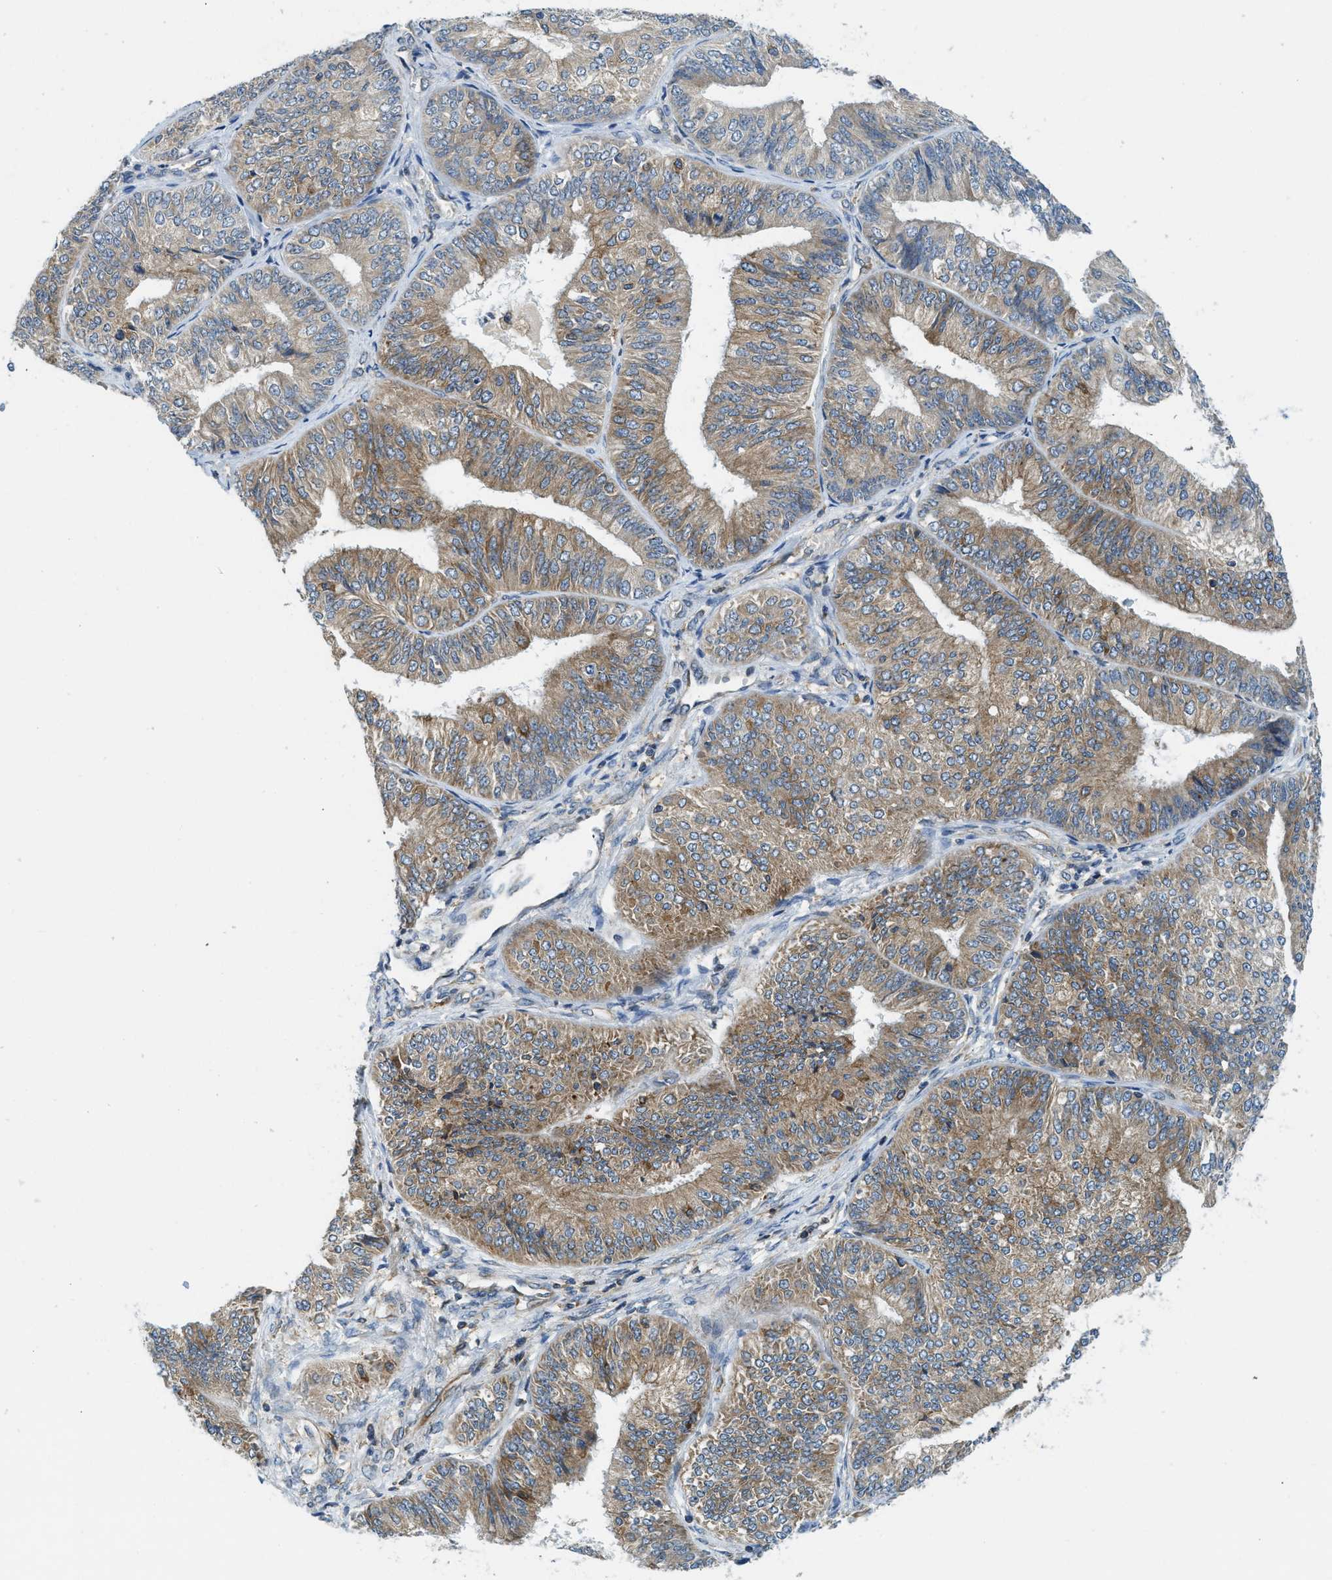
{"staining": {"intensity": "moderate", "quantity": ">75%", "location": "cytoplasmic/membranous"}, "tissue": "endometrial cancer", "cell_type": "Tumor cells", "image_type": "cancer", "snomed": [{"axis": "morphology", "description": "Adenocarcinoma, NOS"}, {"axis": "topography", "description": "Endometrium"}], "caption": "Adenocarcinoma (endometrial) stained for a protein demonstrates moderate cytoplasmic/membranous positivity in tumor cells.", "gene": "BCAP31", "patient": {"sex": "female", "age": 58}}